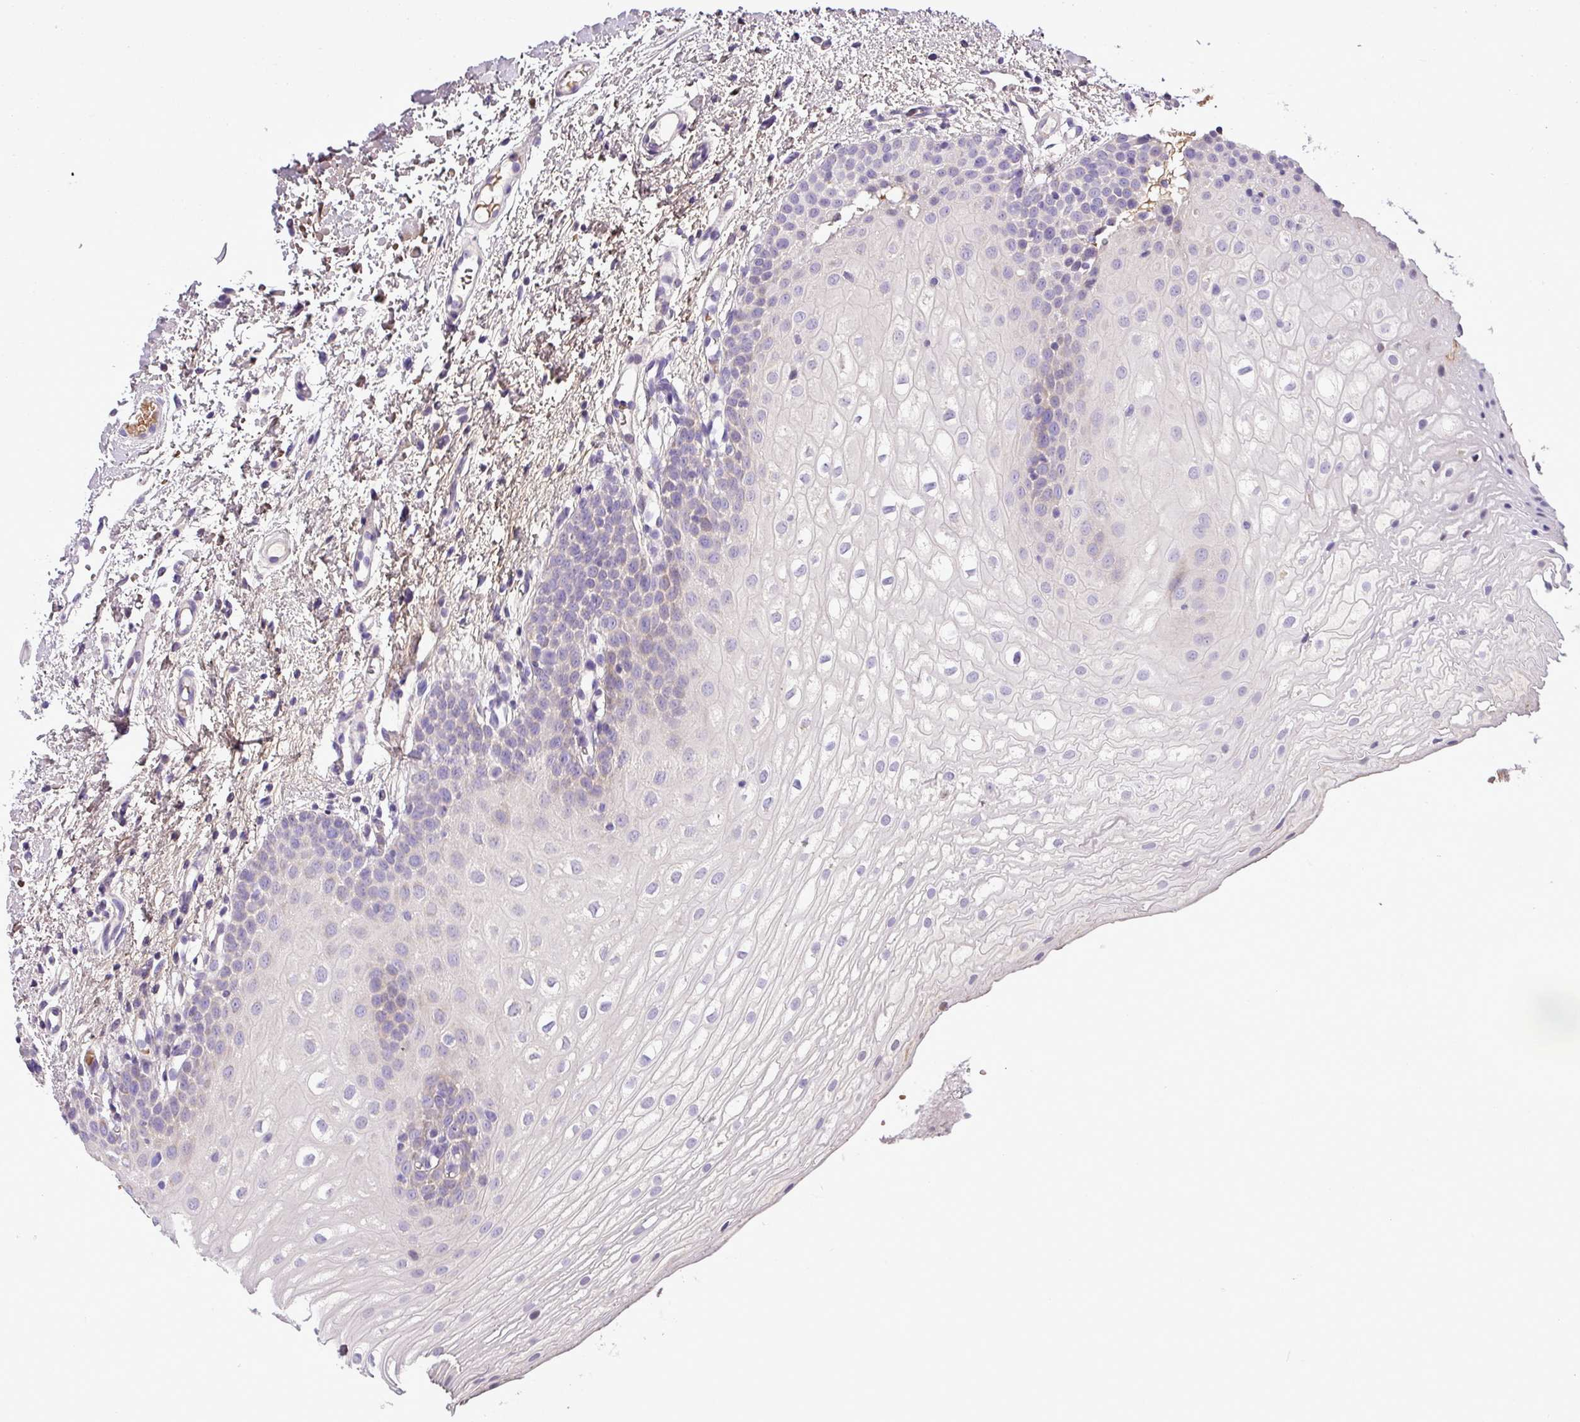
{"staining": {"intensity": "negative", "quantity": "none", "location": "none"}, "tissue": "oral mucosa", "cell_type": "Squamous epithelial cells", "image_type": "normal", "snomed": [{"axis": "morphology", "description": "Normal tissue, NOS"}, {"axis": "topography", "description": "Oral tissue"}], "caption": "Micrograph shows no significant protein expression in squamous epithelial cells of benign oral mucosa. (DAB immunohistochemistry (IHC) with hematoxylin counter stain).", "gene": "FAM183A", "patient": {"sex": "female", "age": 54}}